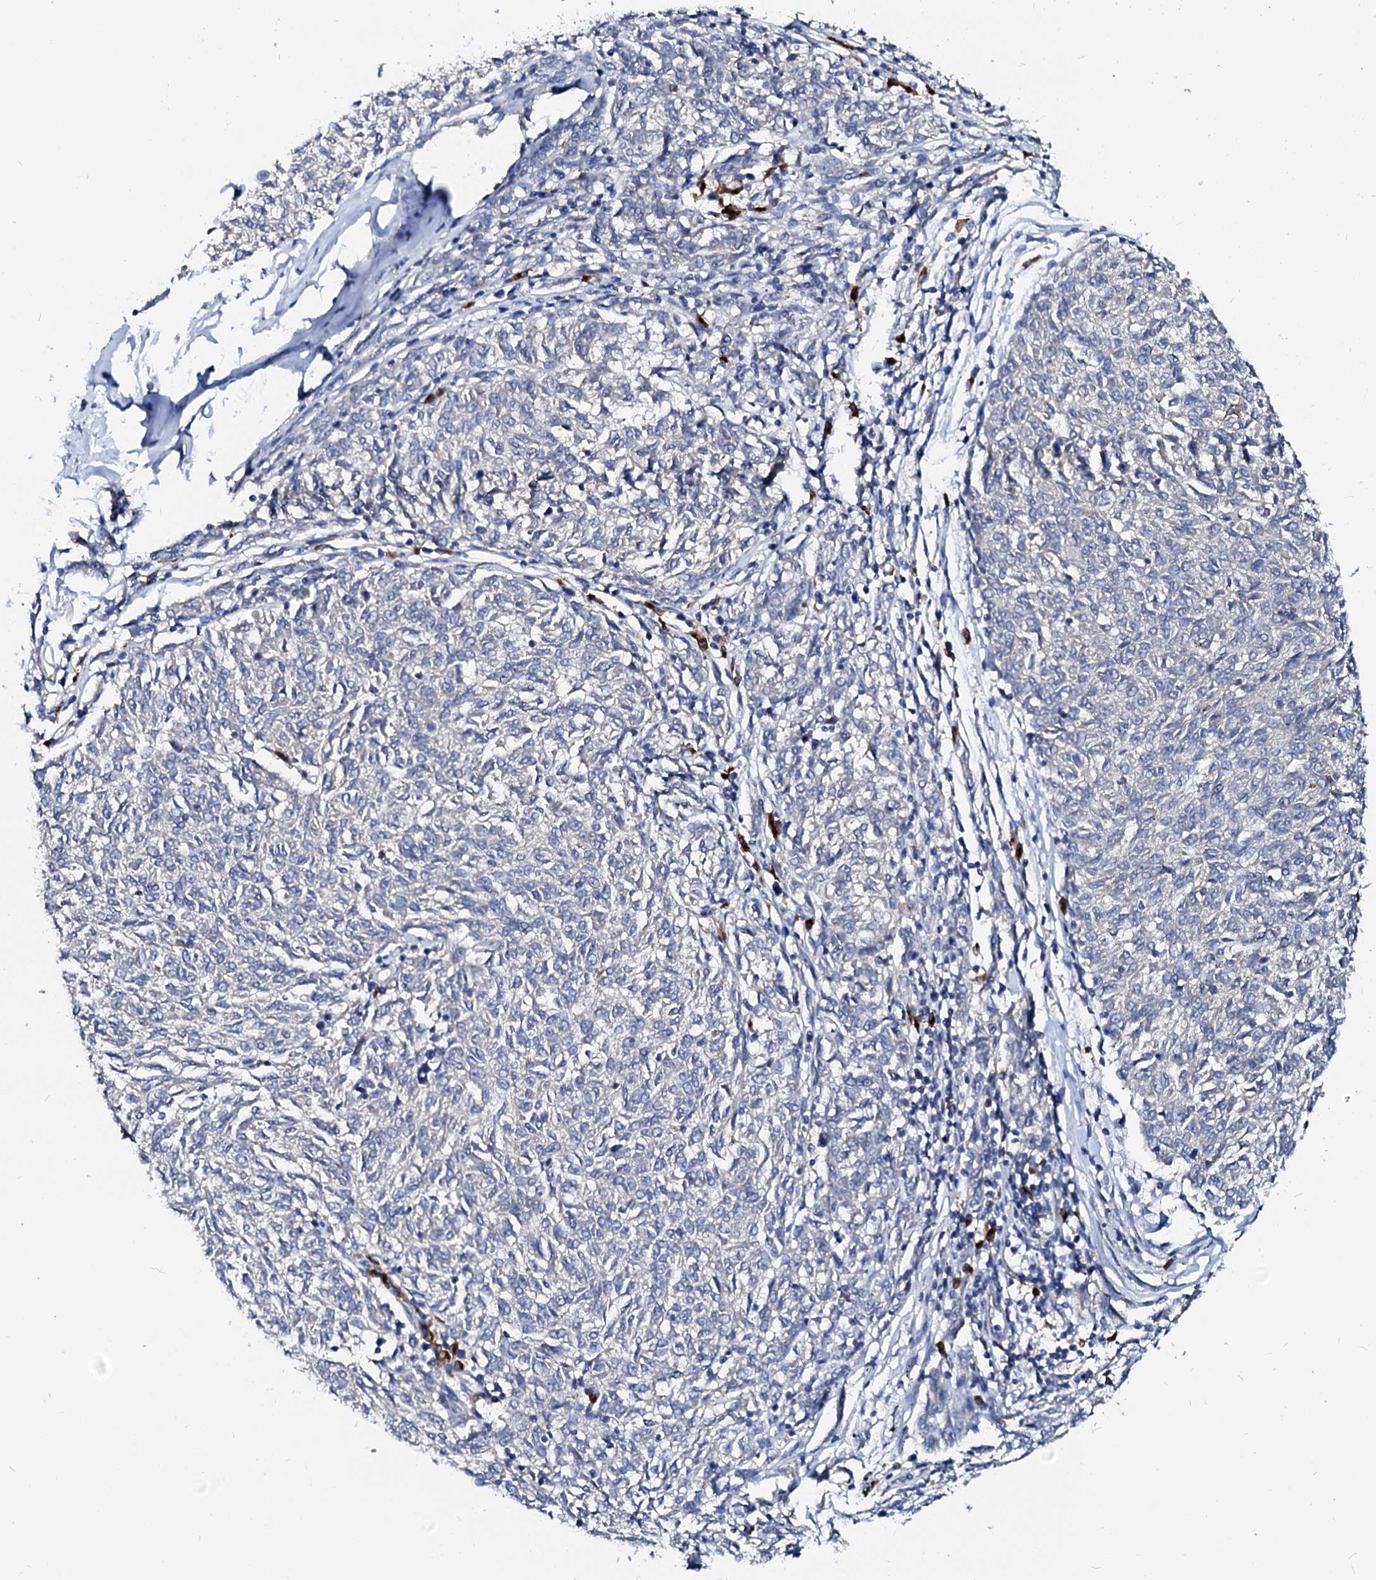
{"staining": {"intensity": "negative", "quantity": "none", "location": "none"}, "tissue": "melanoma", "cell_type": "Tumor cells", "image_type": "cancer", "snomed": [{"axis": "morphology", "description": "Malignant melanoma, NOS"}, {"axis": "topography", "description": "Skin"}], "caption": "This is an IHC histopathology image of human malignant melanoma. There is no positivity in tumor cells.", "gene": "LMAN1", "patient": {"sex": "female", "age": 72}}